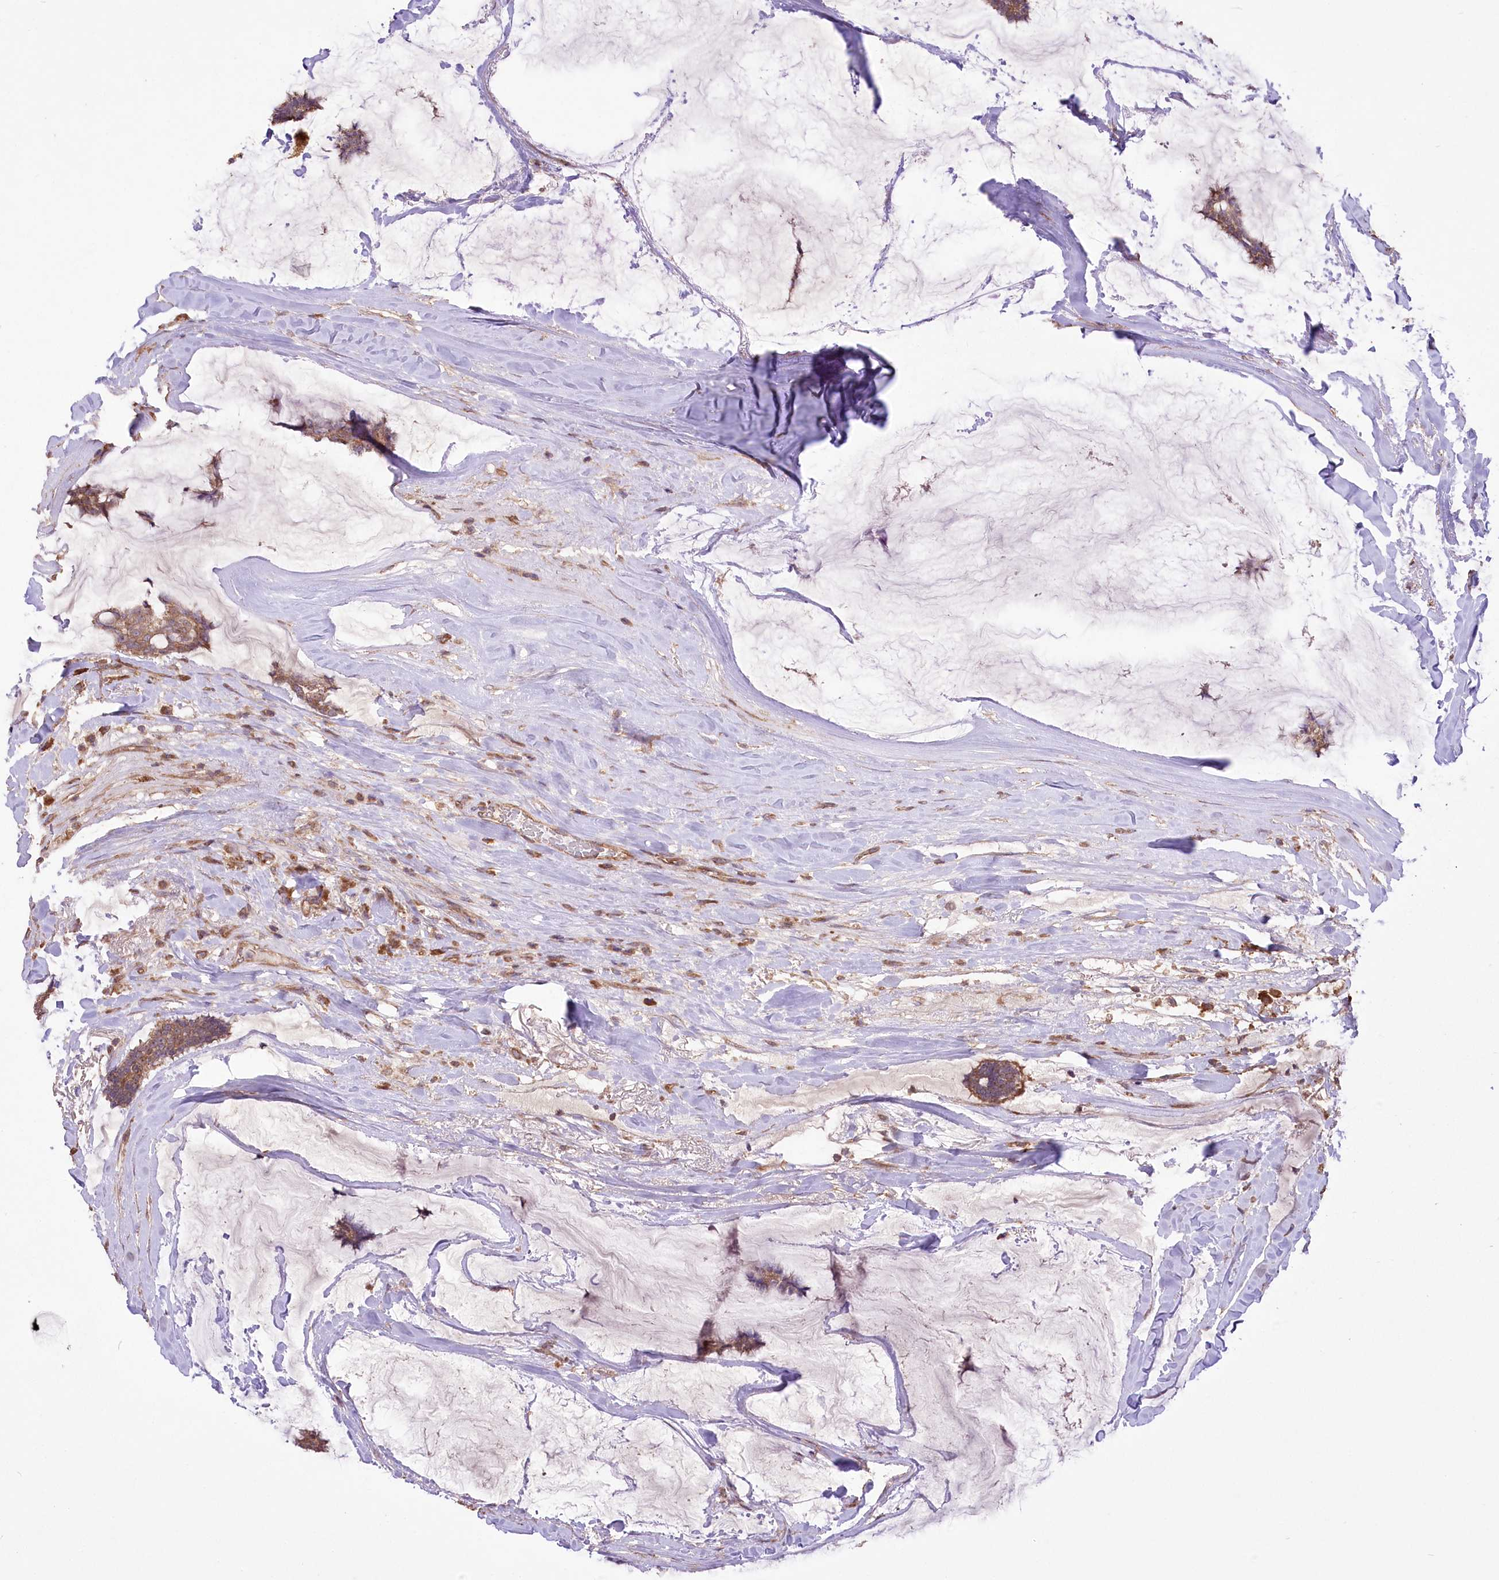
{"staining": {"intensity": "moderate", "quantity": ">75%", "location": "cytoplasmic/membranous"}, "tissue": "breast cancer", "cell_type": "Tumor cells", "image_type": "cancer", "snomed": [{"axis": "morphology", "description": "Duct carcinoma"}, {"axis": "topography", "description": "Breast"}], "caption": "There is medium levels of moderate cytoplasmic/membranous positivity in tumor cells of breast invasive ductal carcinoma, as demonstrated by immunohistochemical staining (brown color).", "gene": "PRSS53", "patient": {"sex": "female", "age": 93}}